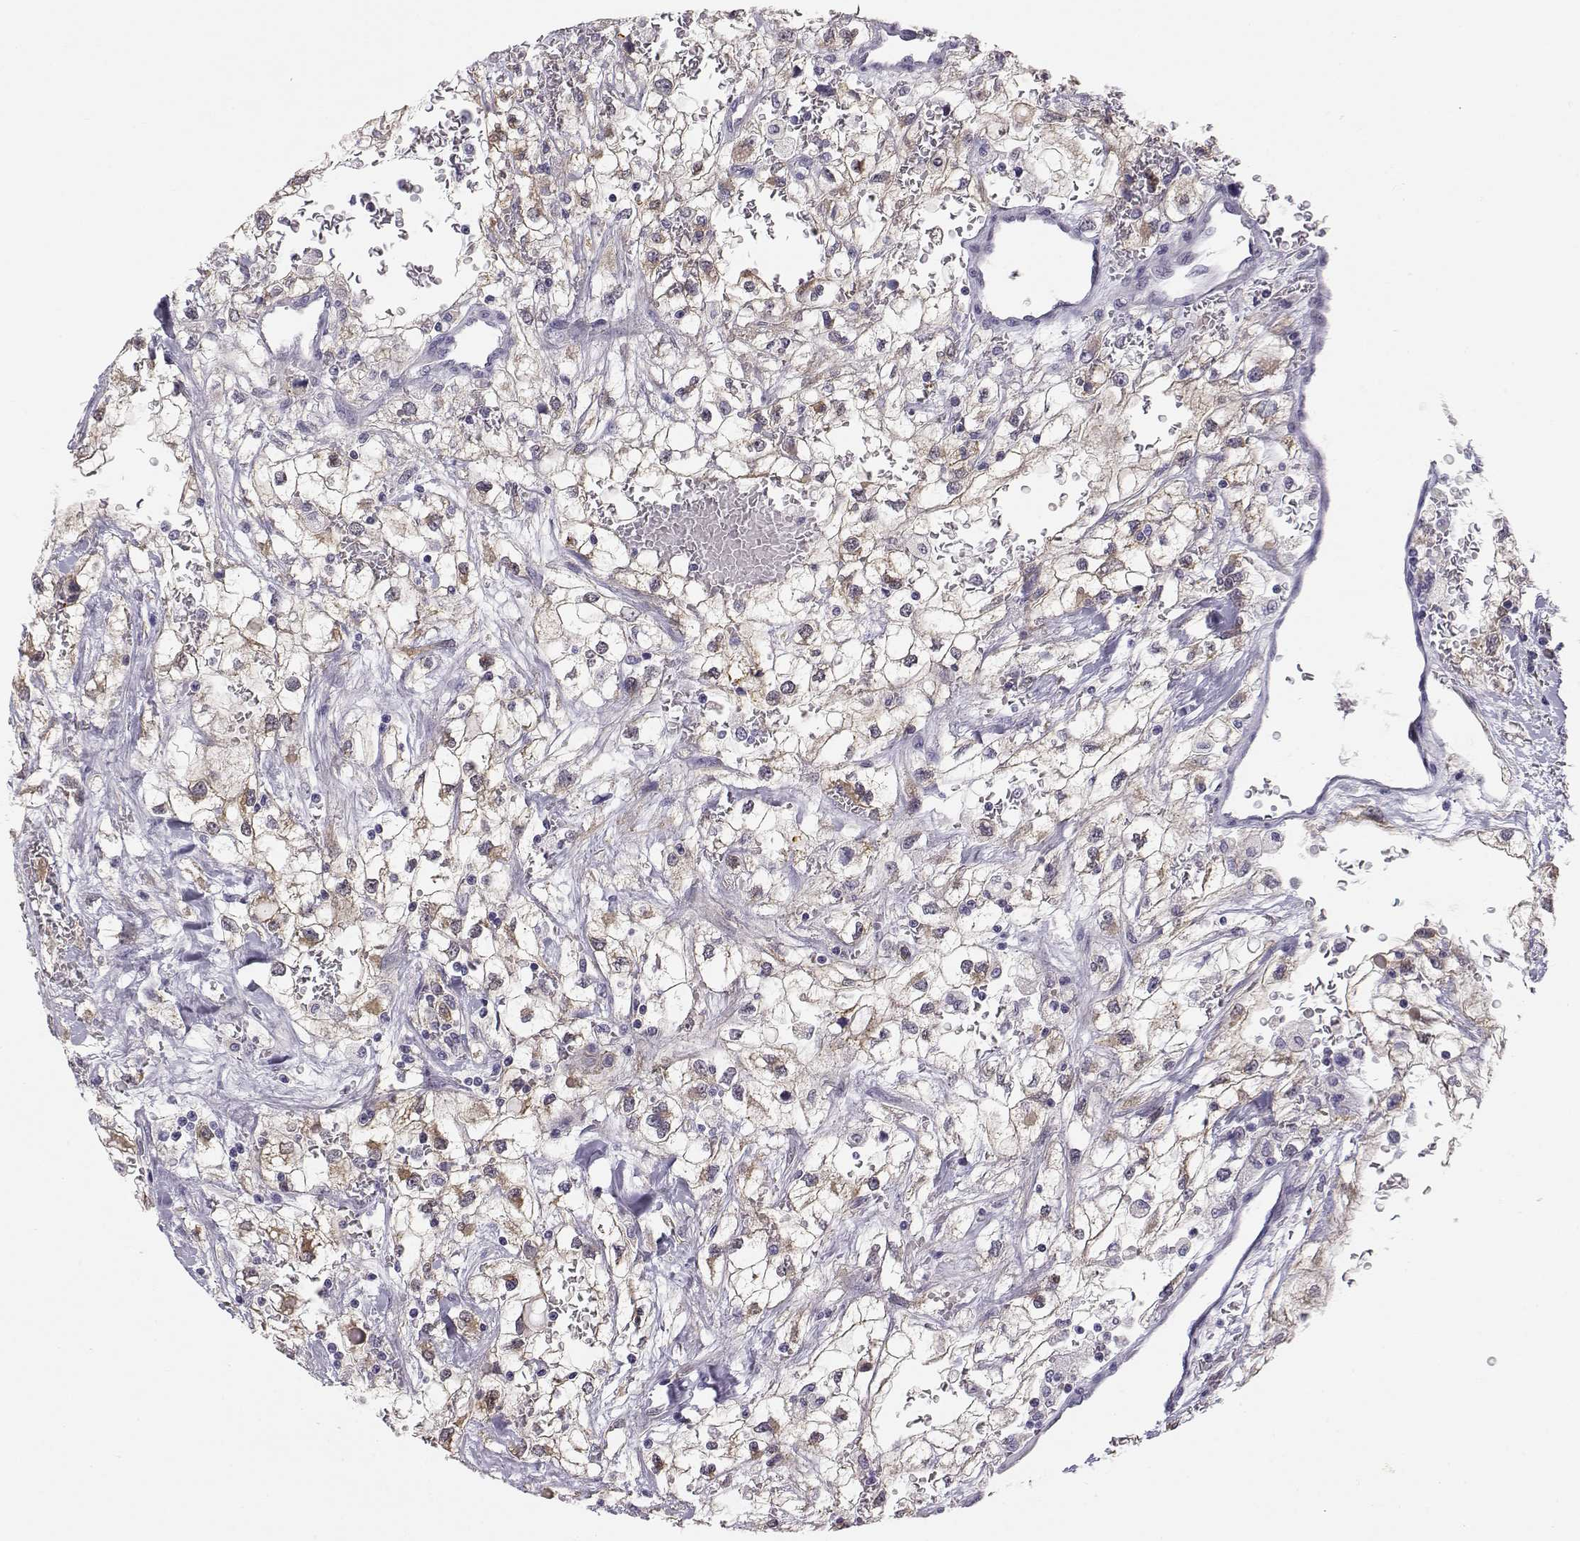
{"staining": {"intensity": "moderate", "quantity": ">75%", "location": "cytoplasmic/membranous"}, "tissue": "renal cancer", "cell_type": "Tumor cells", "image_type": "cancer", "snomed": [{"axis": "morphology", "description": "Adenocarcinoma, NOS"}, {"axis": "topography", "description": "Kidney"}], "caption": "This is an image of immunohistochemistry staining of renal cancer (adenocarcinoma), which shows moderate staining in the cytoplasmic/membranous of tumor cells.", "gene": "ACSL6", "patient": {"sex": "male", "age": 59}}